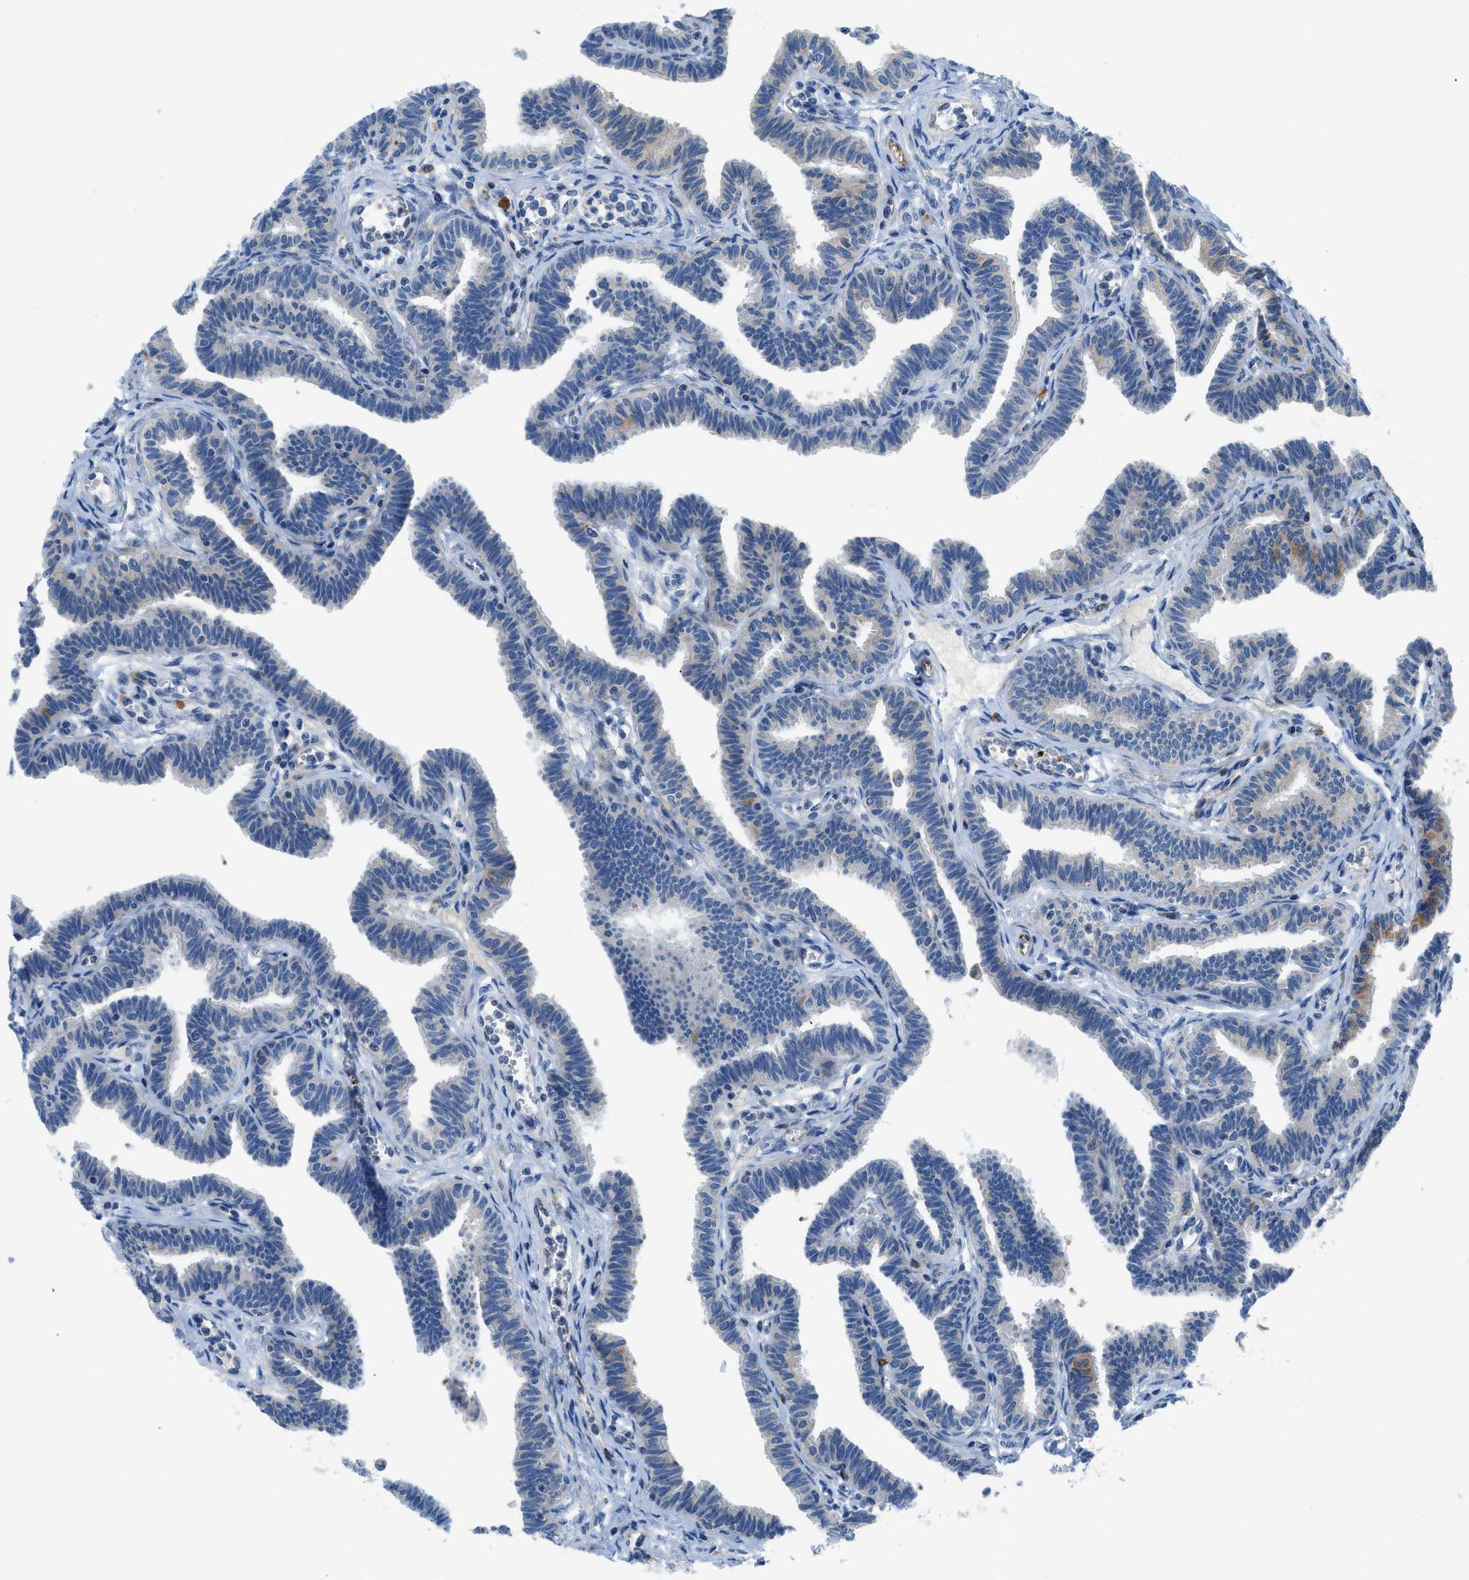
{"staining": {"intensity": "weak", "quantity": "<25%", "location": "cytoplasmic/membranous"}, "tissue": "fallopian tube", "cell_type": "Glandular cells", "image_type": "normal", "snomed": [{"axis": "morphology", "description": "Normal tissue, NOS"}, {"axis": "topography", "description": "Fallopian tube"}, {"axis": "topography", "description": "Ovary"}], "caption": "Image shows no protein staining in glandular cells of benign fallopian tube.", "gene": "ZNF831", "patient": {"sex": "female", "age": 23}}